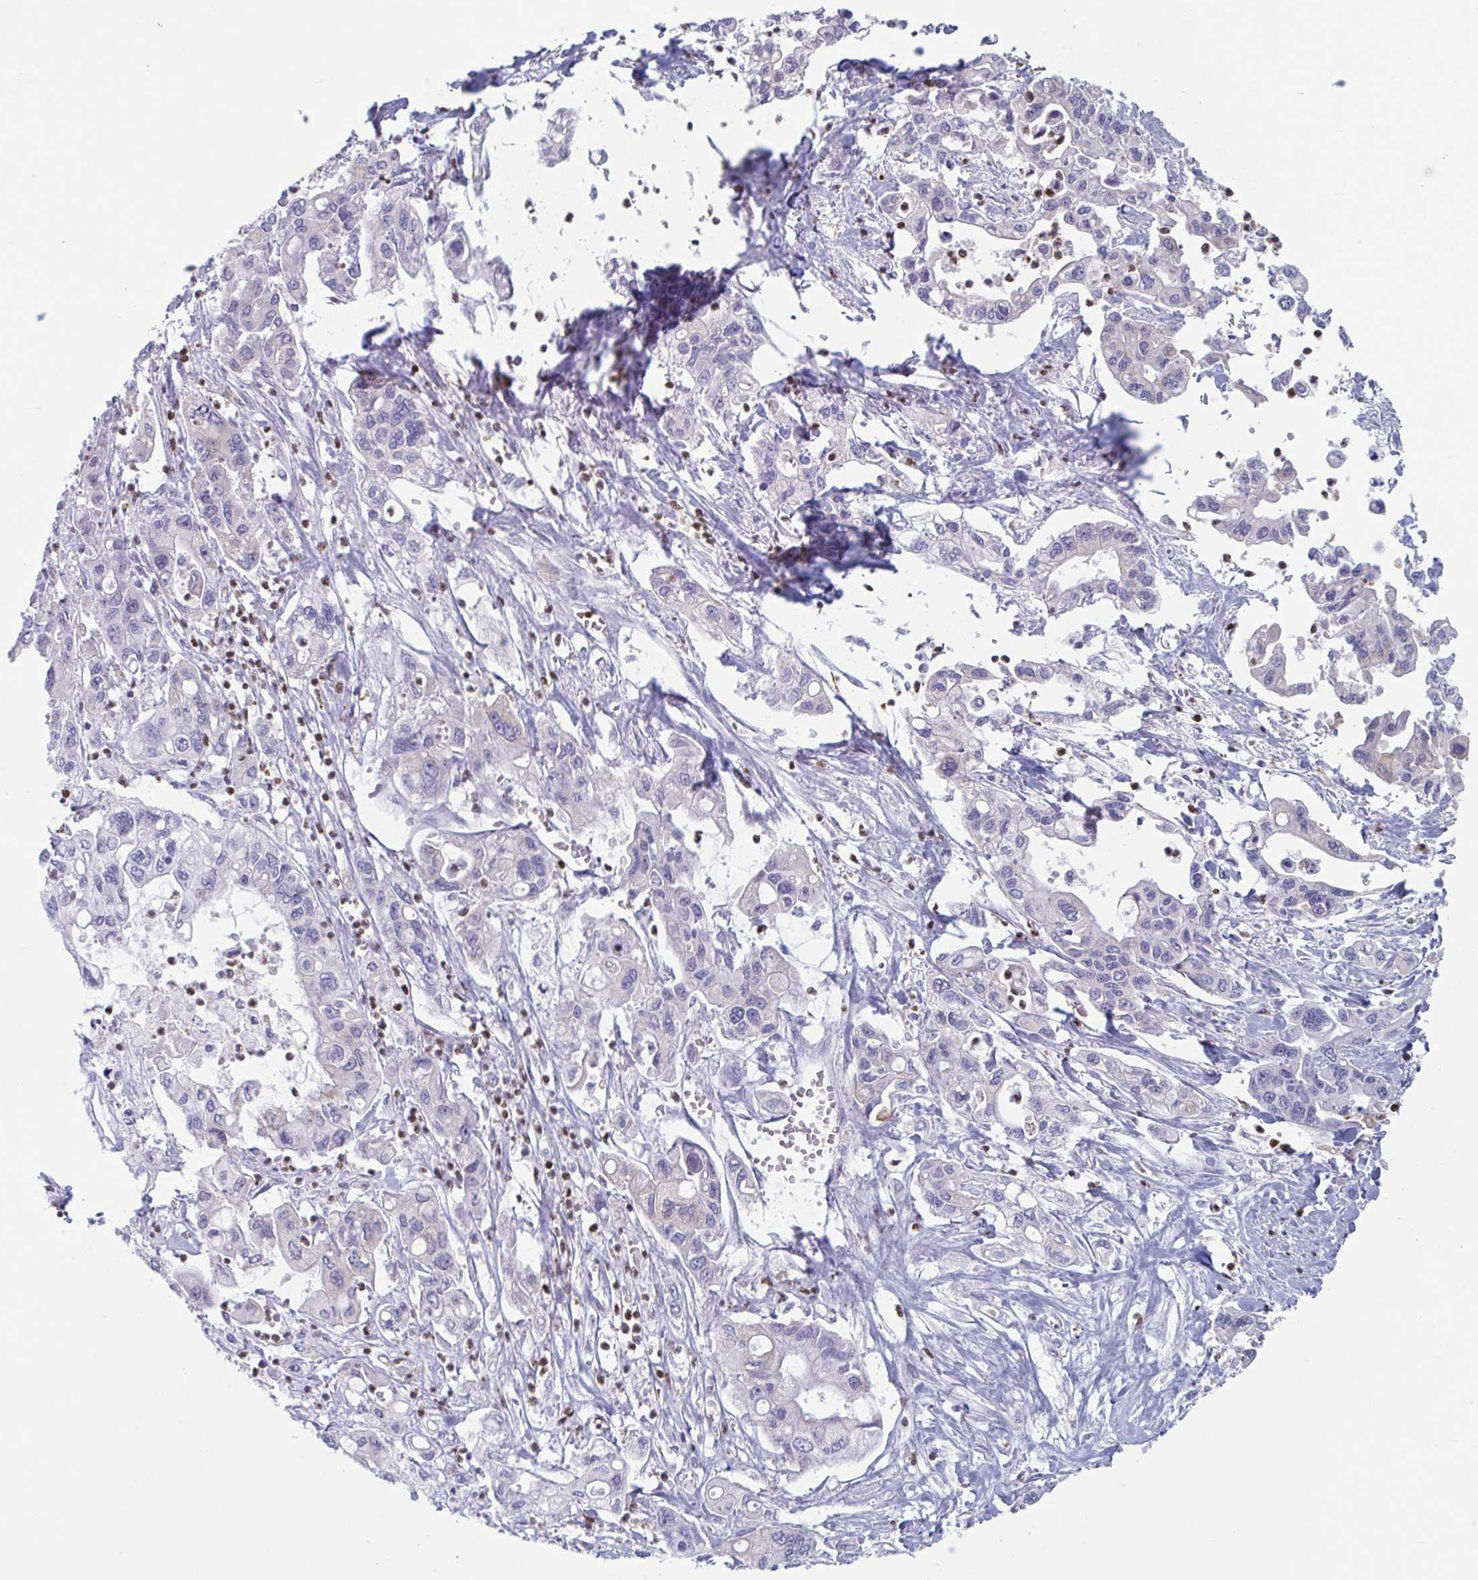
{"staining": {"intensity": "negative", "quantity": "none", "location": "none"}, "tissue": "pancreatic cancer", "cell_type": "Tumor cells", "image_type": "cancer", "snomed": [{"axis": "morphology", "description": "Adenocarcinoma, NOS"}, {"axis": "topography", "description": "Pancreas"}], "caption": "Pancreatic cancer stained for a protein using immunohistochemistry (IHC) reveals no positivity tumor cells.", "gene": "CYP4F11", "patient": {"sex": "male", "age": 62}}